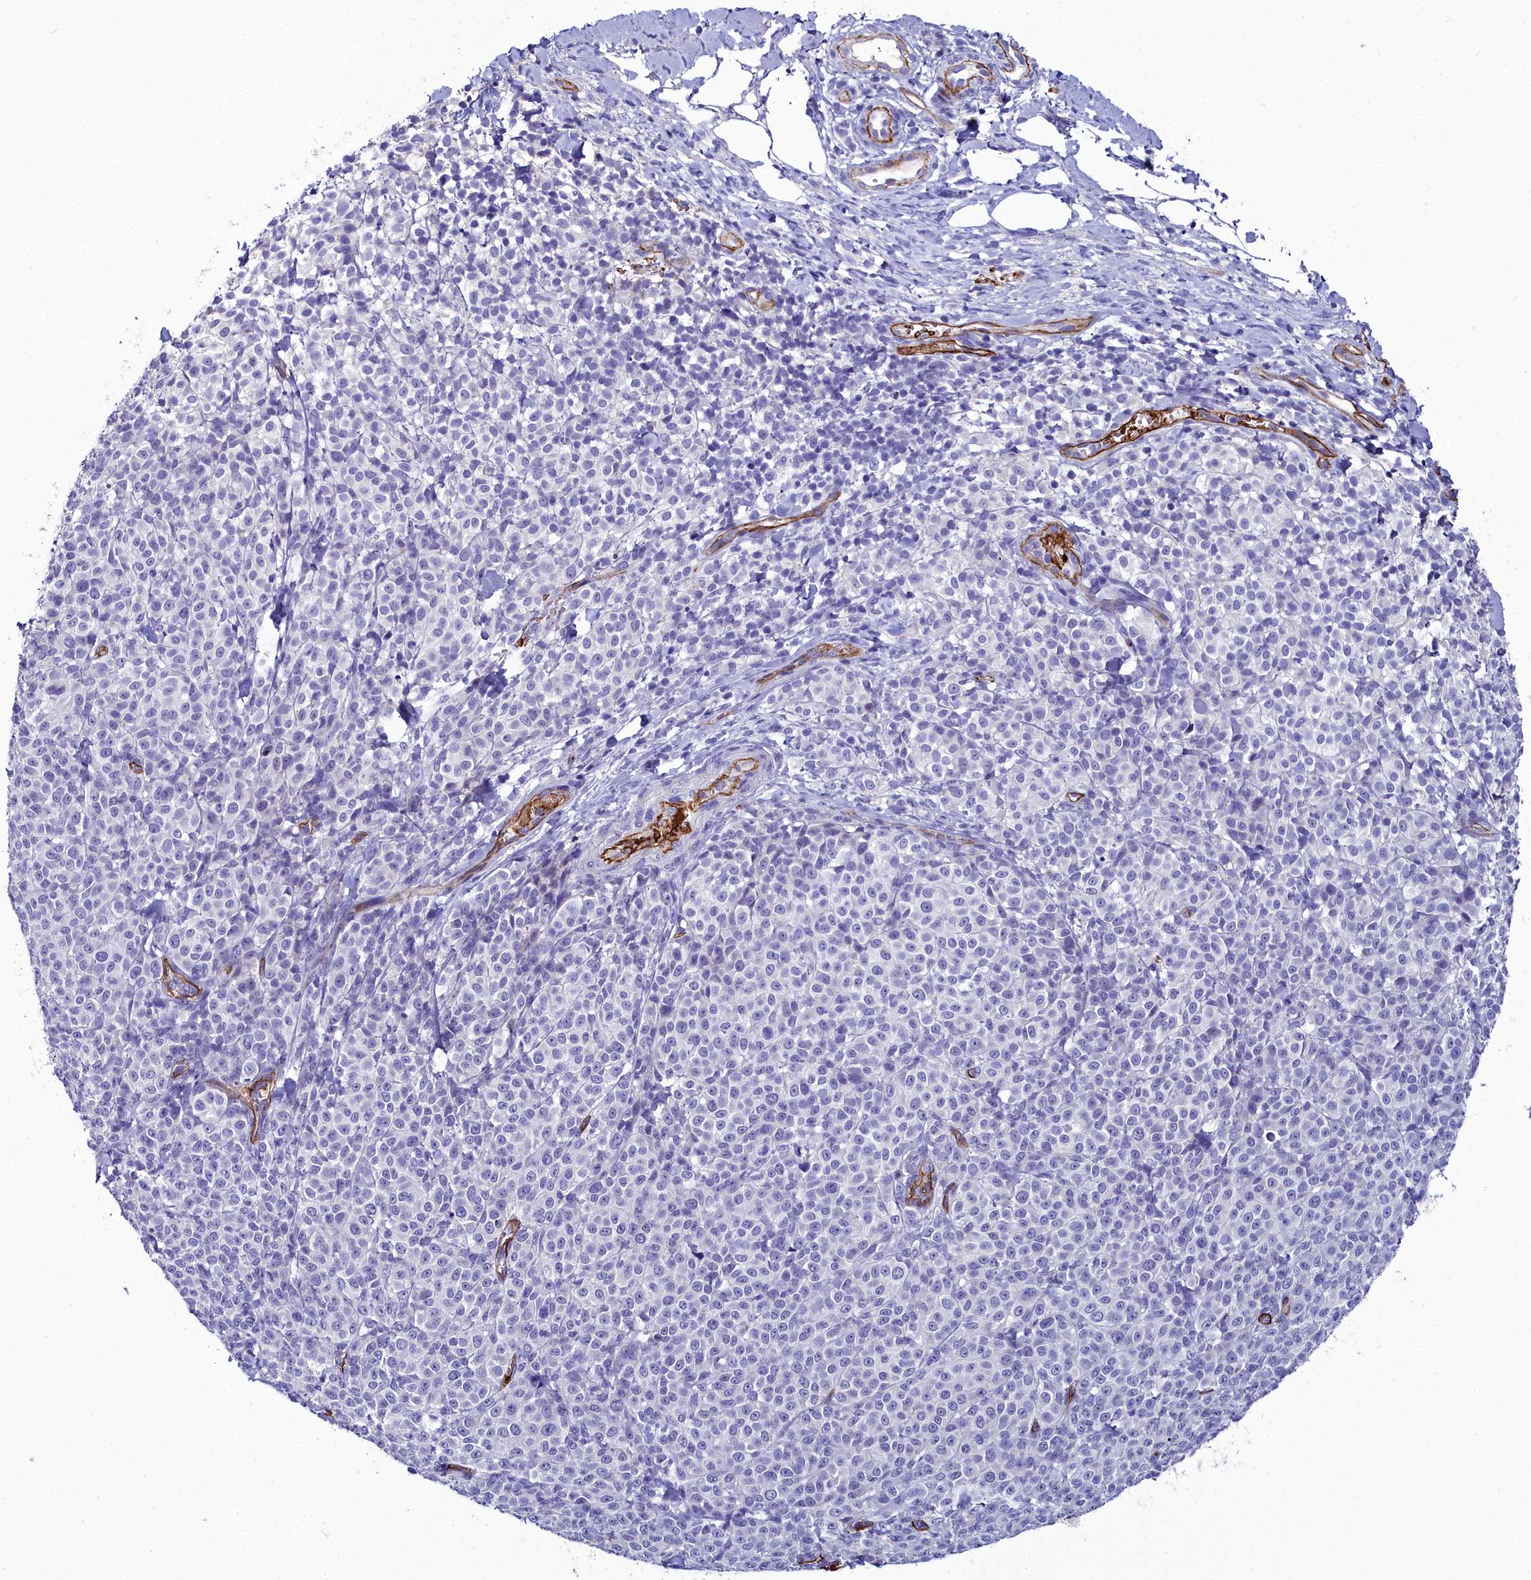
{"staining": {"intensity": "negative", "quantity": "none", "location": "none"}, "tissue": "melanoma", "cell_type": "Tumor cells", "image_type": "cancer", "snomed": [{"axis": "morphology", "description": "Normal tissue, NOS"}, {"axis": "morphology", "description": "Malignant melanoma, NOS"}, {"axis": "topography", "description": "Skin"}], "caption": "Immunohistochemical staining of human malignant melanoma exhibits no significant expression in tumor cells. (Stains: DAB (3,3'-diaminobenzidine) immunohistochemistry with hematoxylin counter stain, Microscopy: brightfield microscopy at high magnification).", "gene": "CYP4F11", "patient": {"sex": "female", "age": 34}}